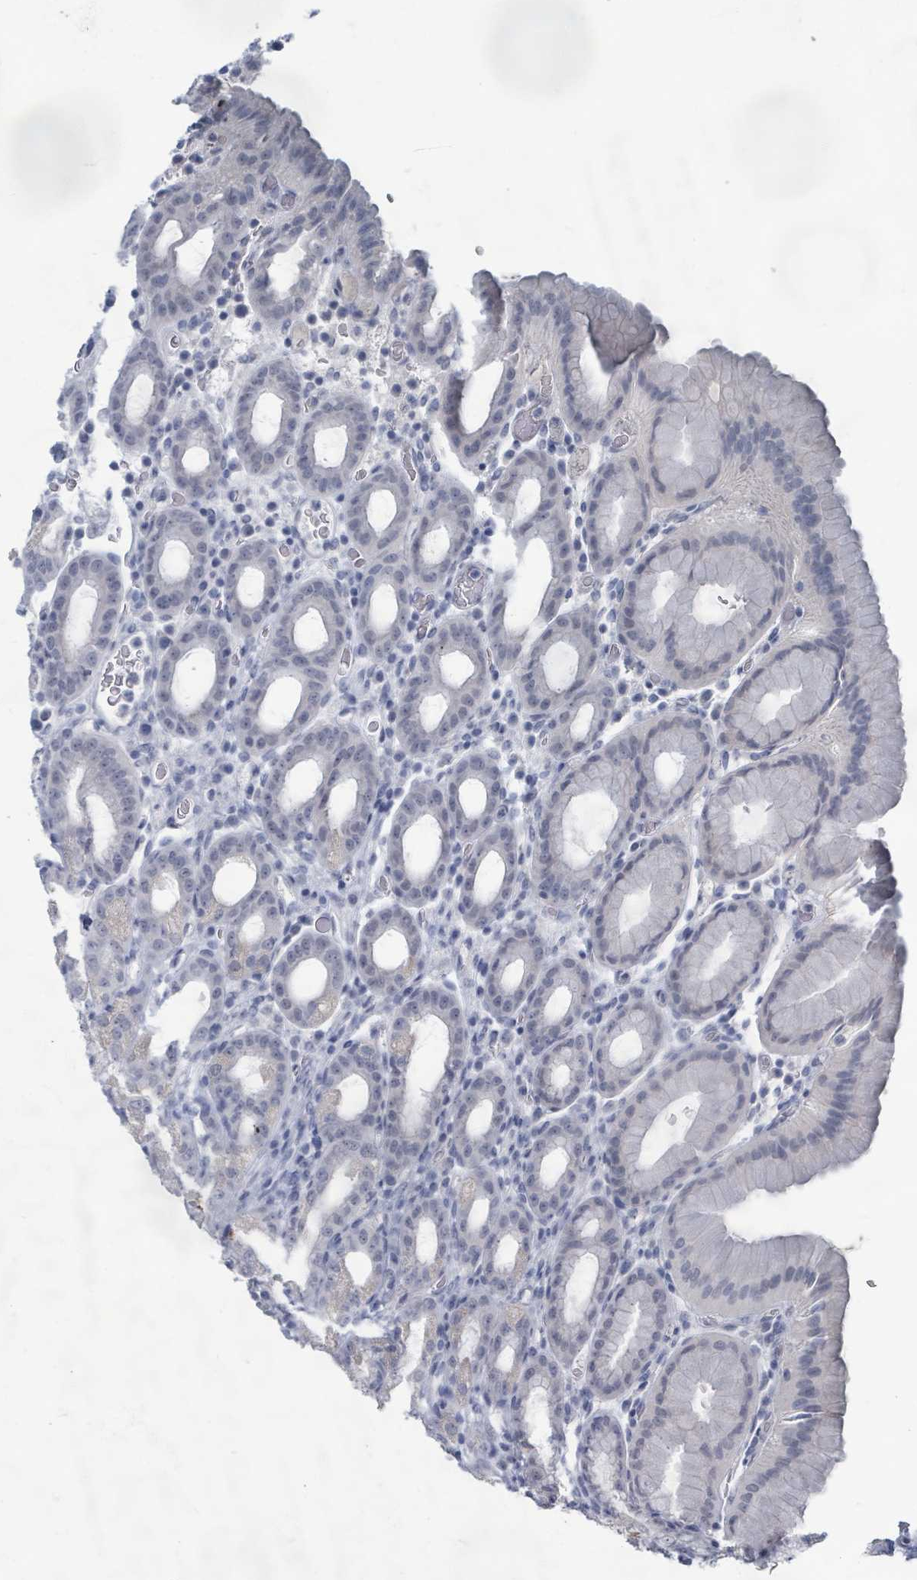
{"staining": {"intensity": "negative", "quantity": "none", "location": "none"}, "tissue": "stomach", "cell_type": "Glandular cells", "image_type": "normal", "snomed": [{"axis": "morphology", "description": "Normal tissue, NOS"}, {"axis": "topography", "description": "Stomach, upper"}, {"axis": "topography", "description": "Stomach, lower"}, {"axis": "topography", "description": "Small intestine"}], "caption": "Image shows no significant protein positivity in glandular cells of normal stomach.", "gene": "WNT11", "patient": {"sex": "male", "age": 68}}